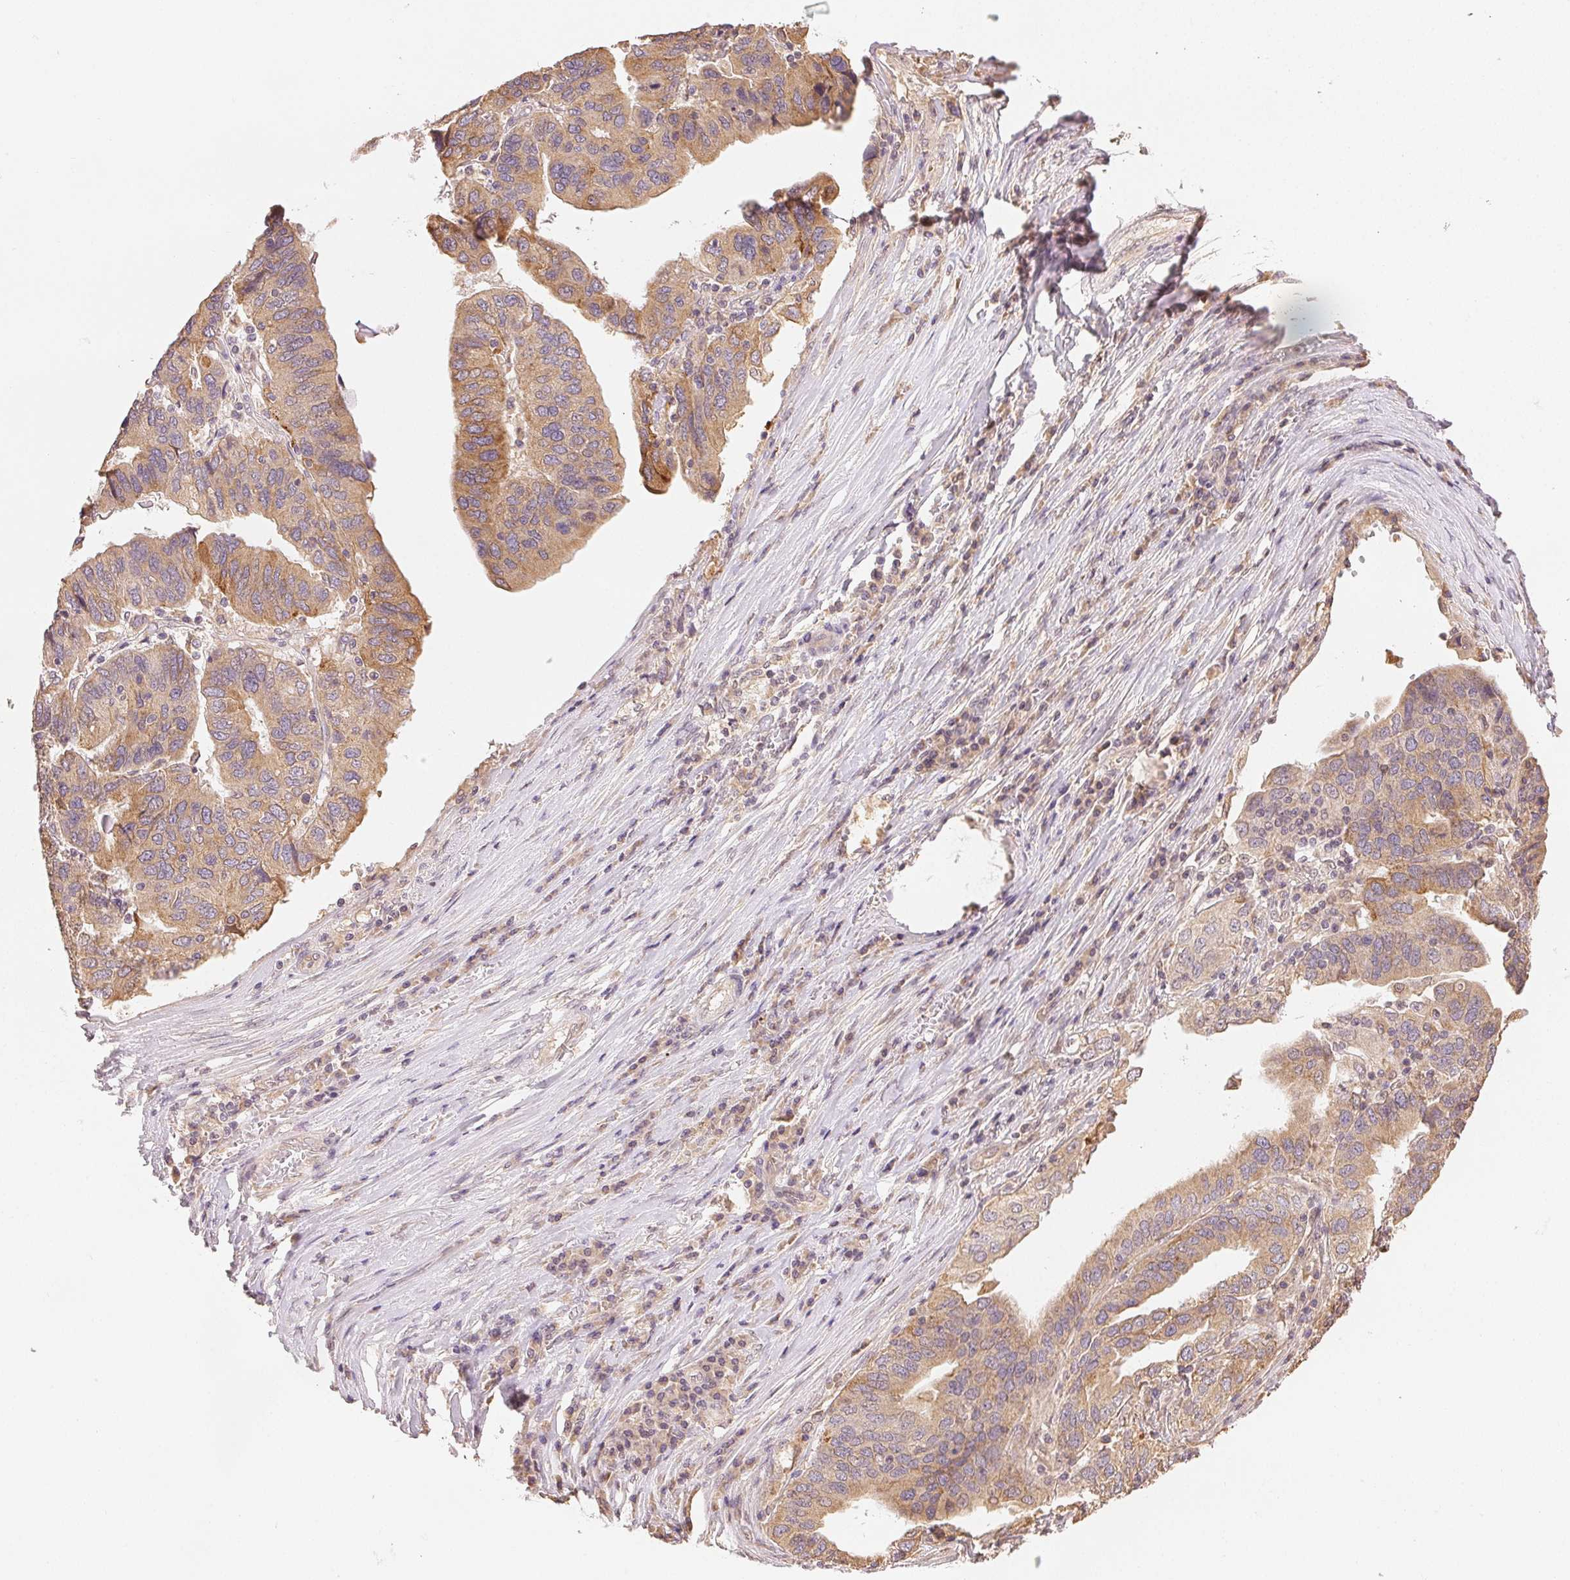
{"staining": {"intensity": "weak", "quantity": ">75%", "location": "cytoplasmic/membranous"}, "tissue": "ovarian cancer", "cell_type": "Tumor cells", "image_type": "cancer", "snomed": [{"axis": "morphology", "description": "Cystadenocarcinoma, serous, NOS"}, {"axis": "topography", "description": "Ovary"}], "caption": "Ovarian serous cystadenocarcinoma stained for a protein (brown) demonstrates weak cytoplasmic/membranous positive staining in about >75% of tumor cells.", "gene": "SEZ6L2", "patient": {"sex": "female", "age": 79}}